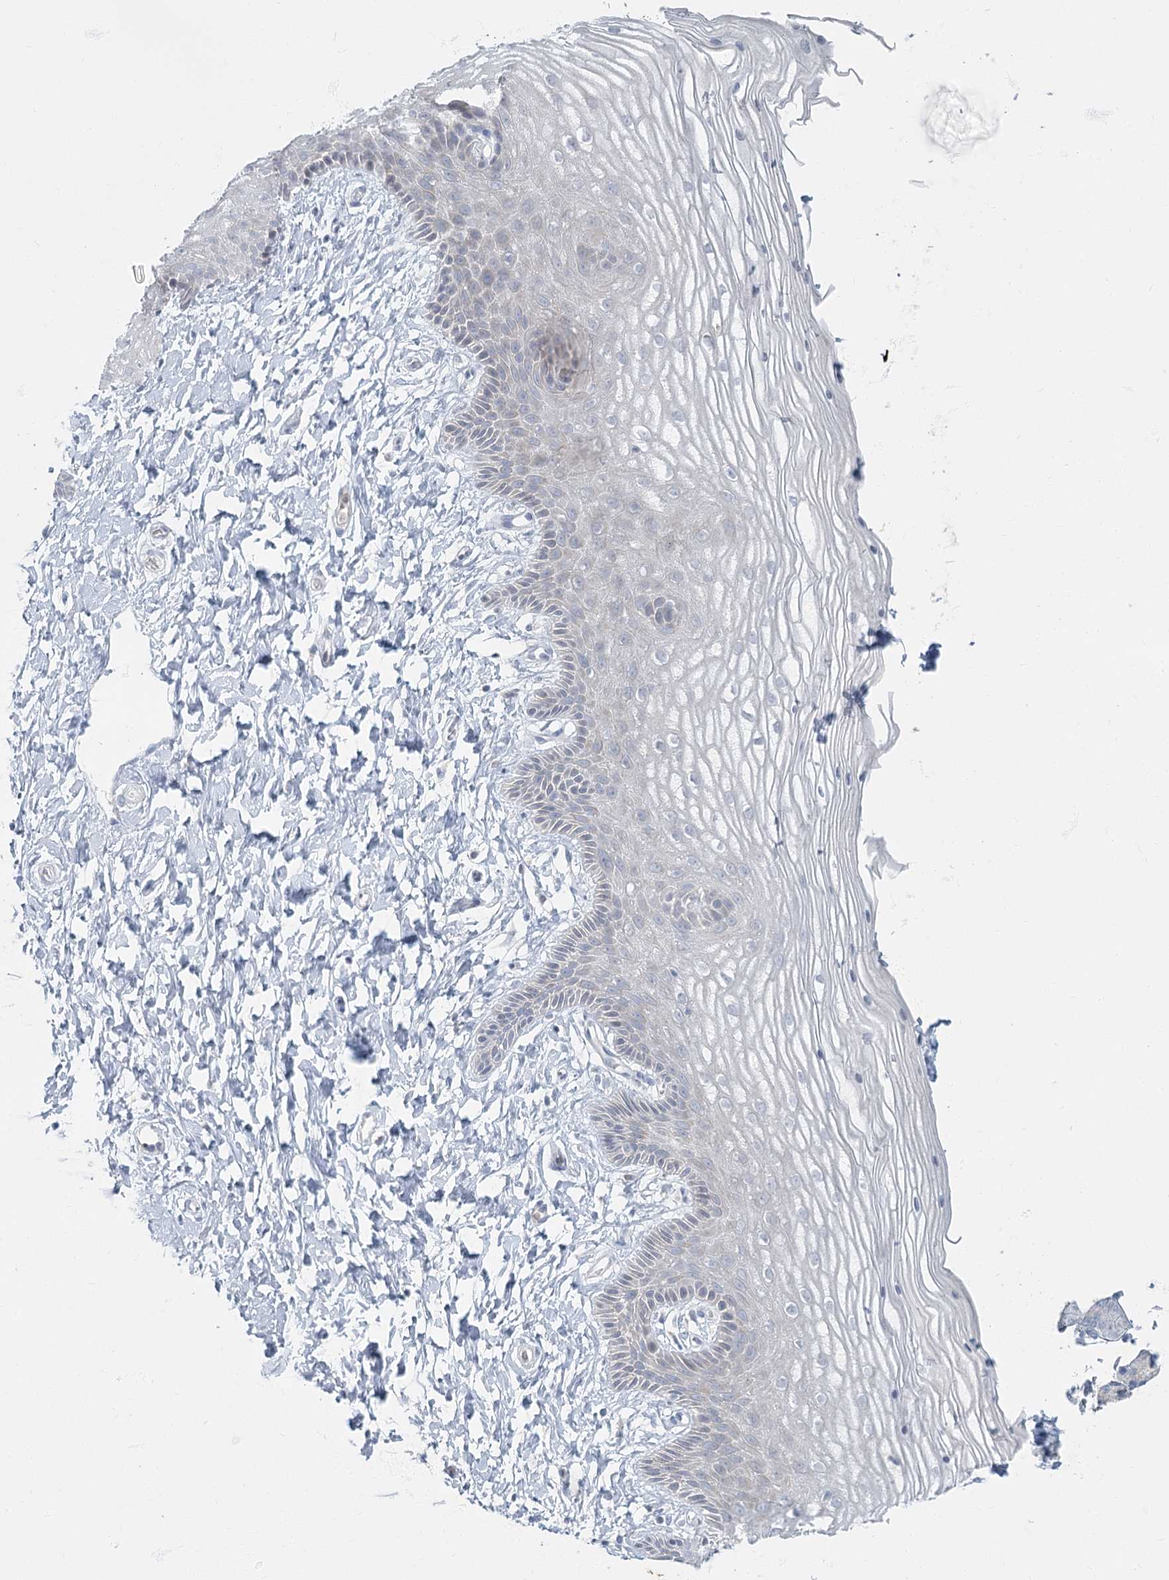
{"staining": {"intensity": "negative", "quantity": "none", "location": "none"}, "tissue": "vagina", "cell_type": "Squamous epithelial cells", "image_type": "normal", "snomed": [{"axis": "morphology", "description": "Normal tissue, NOS"}, {"axis": "topography", "description": "Vagina"}, {"axis": "topography", "description": "Cervix"}], "caption": "Micrograph shows no significant protein staining in squamous epithelial cells of normal vagina.", "gene": "FAM110C", "patient": {"sex": "female", "age": 40}}